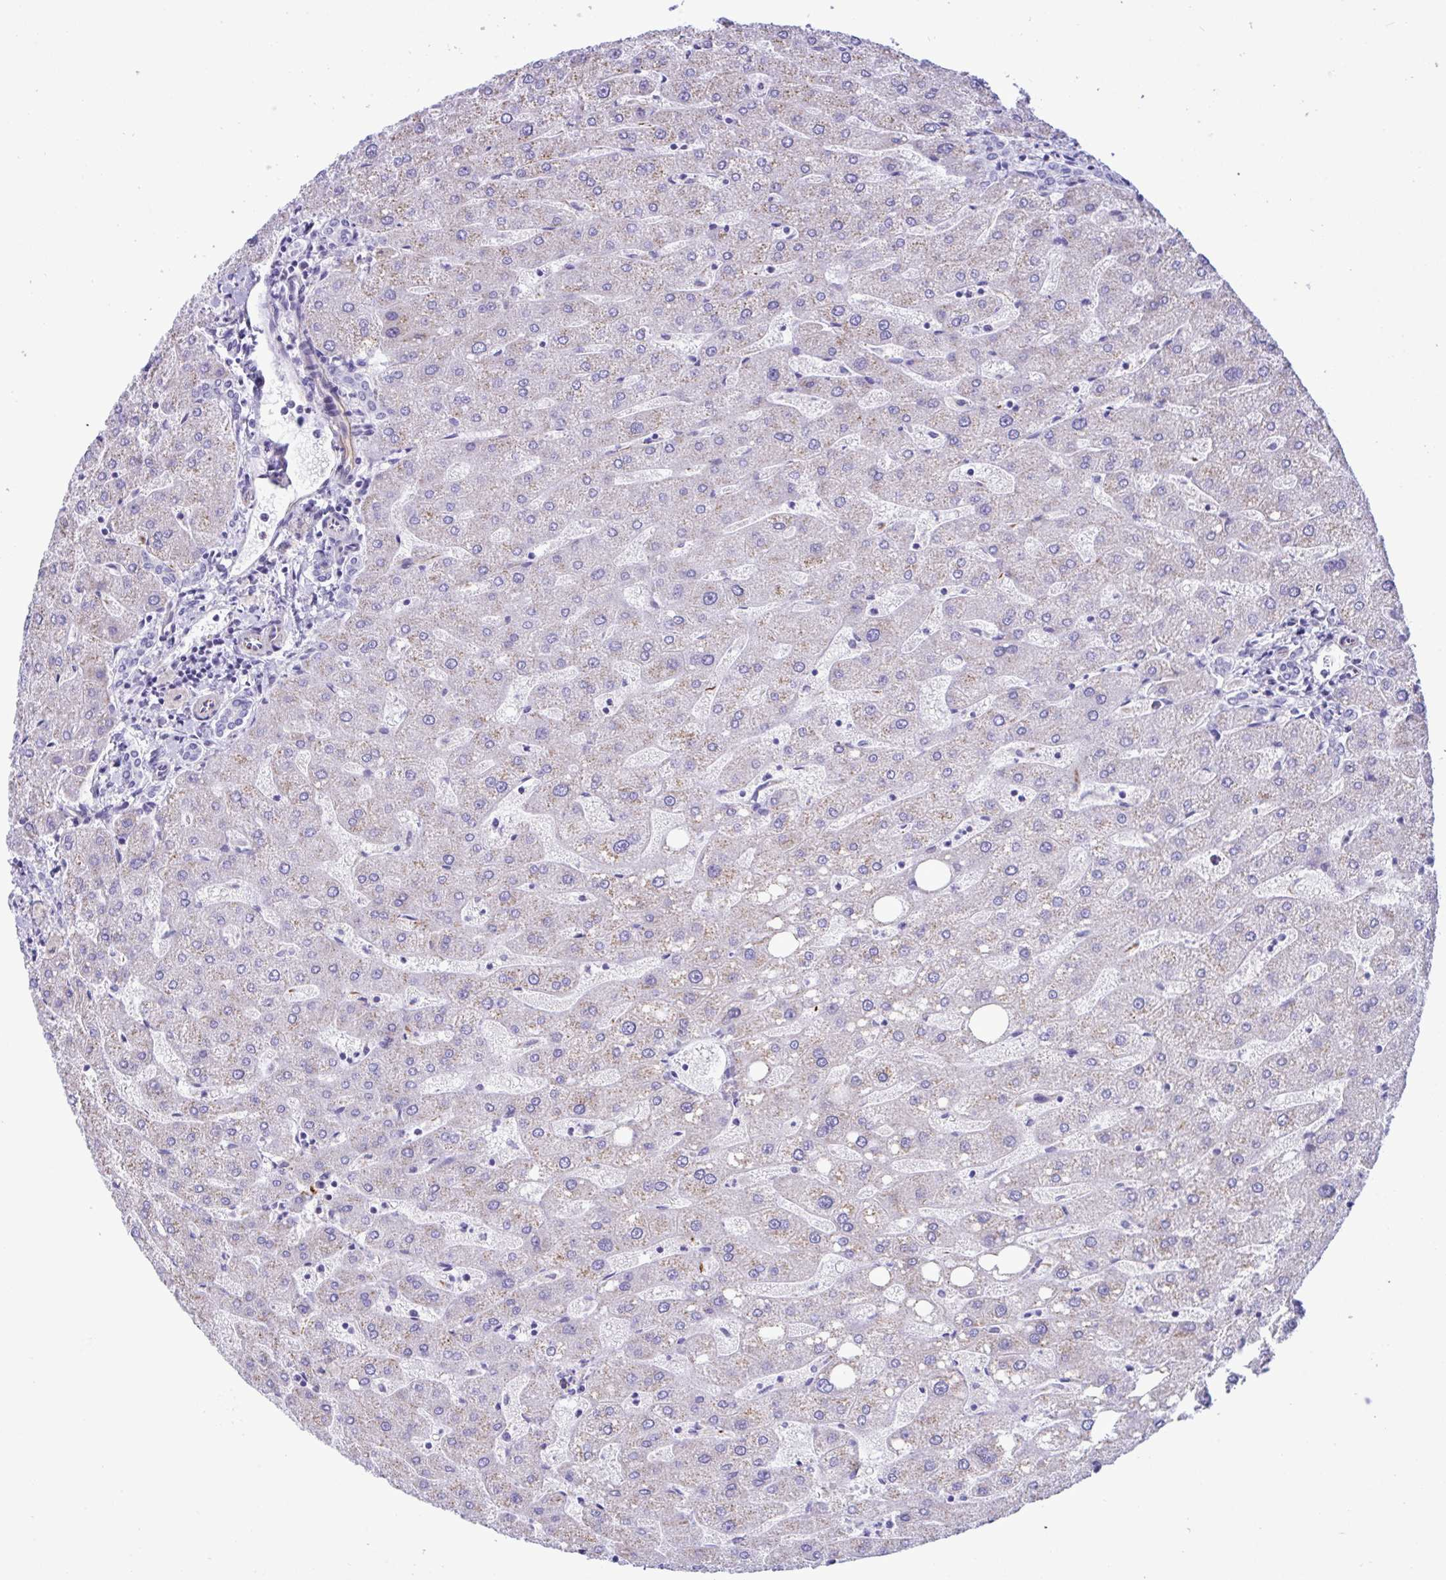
{"staining": {"intensity": "negative", "quantity": "none", "location": "none"}, "tissue": "liver", "cell_type": "Cholangiocytes", "image_type": "normal", "snomed": [{"axis": "morphology", "description": "Normal tissue, NOS"}, {"axis": "topography", "description": "Liver"}], "caption": "IHC histopathology image of benign human liver stained for a protein (brown), which demonstrates no staining in cholangiocytes.", "gene": "SMAD5", "patient": {"sex": "male", "age": 67}}